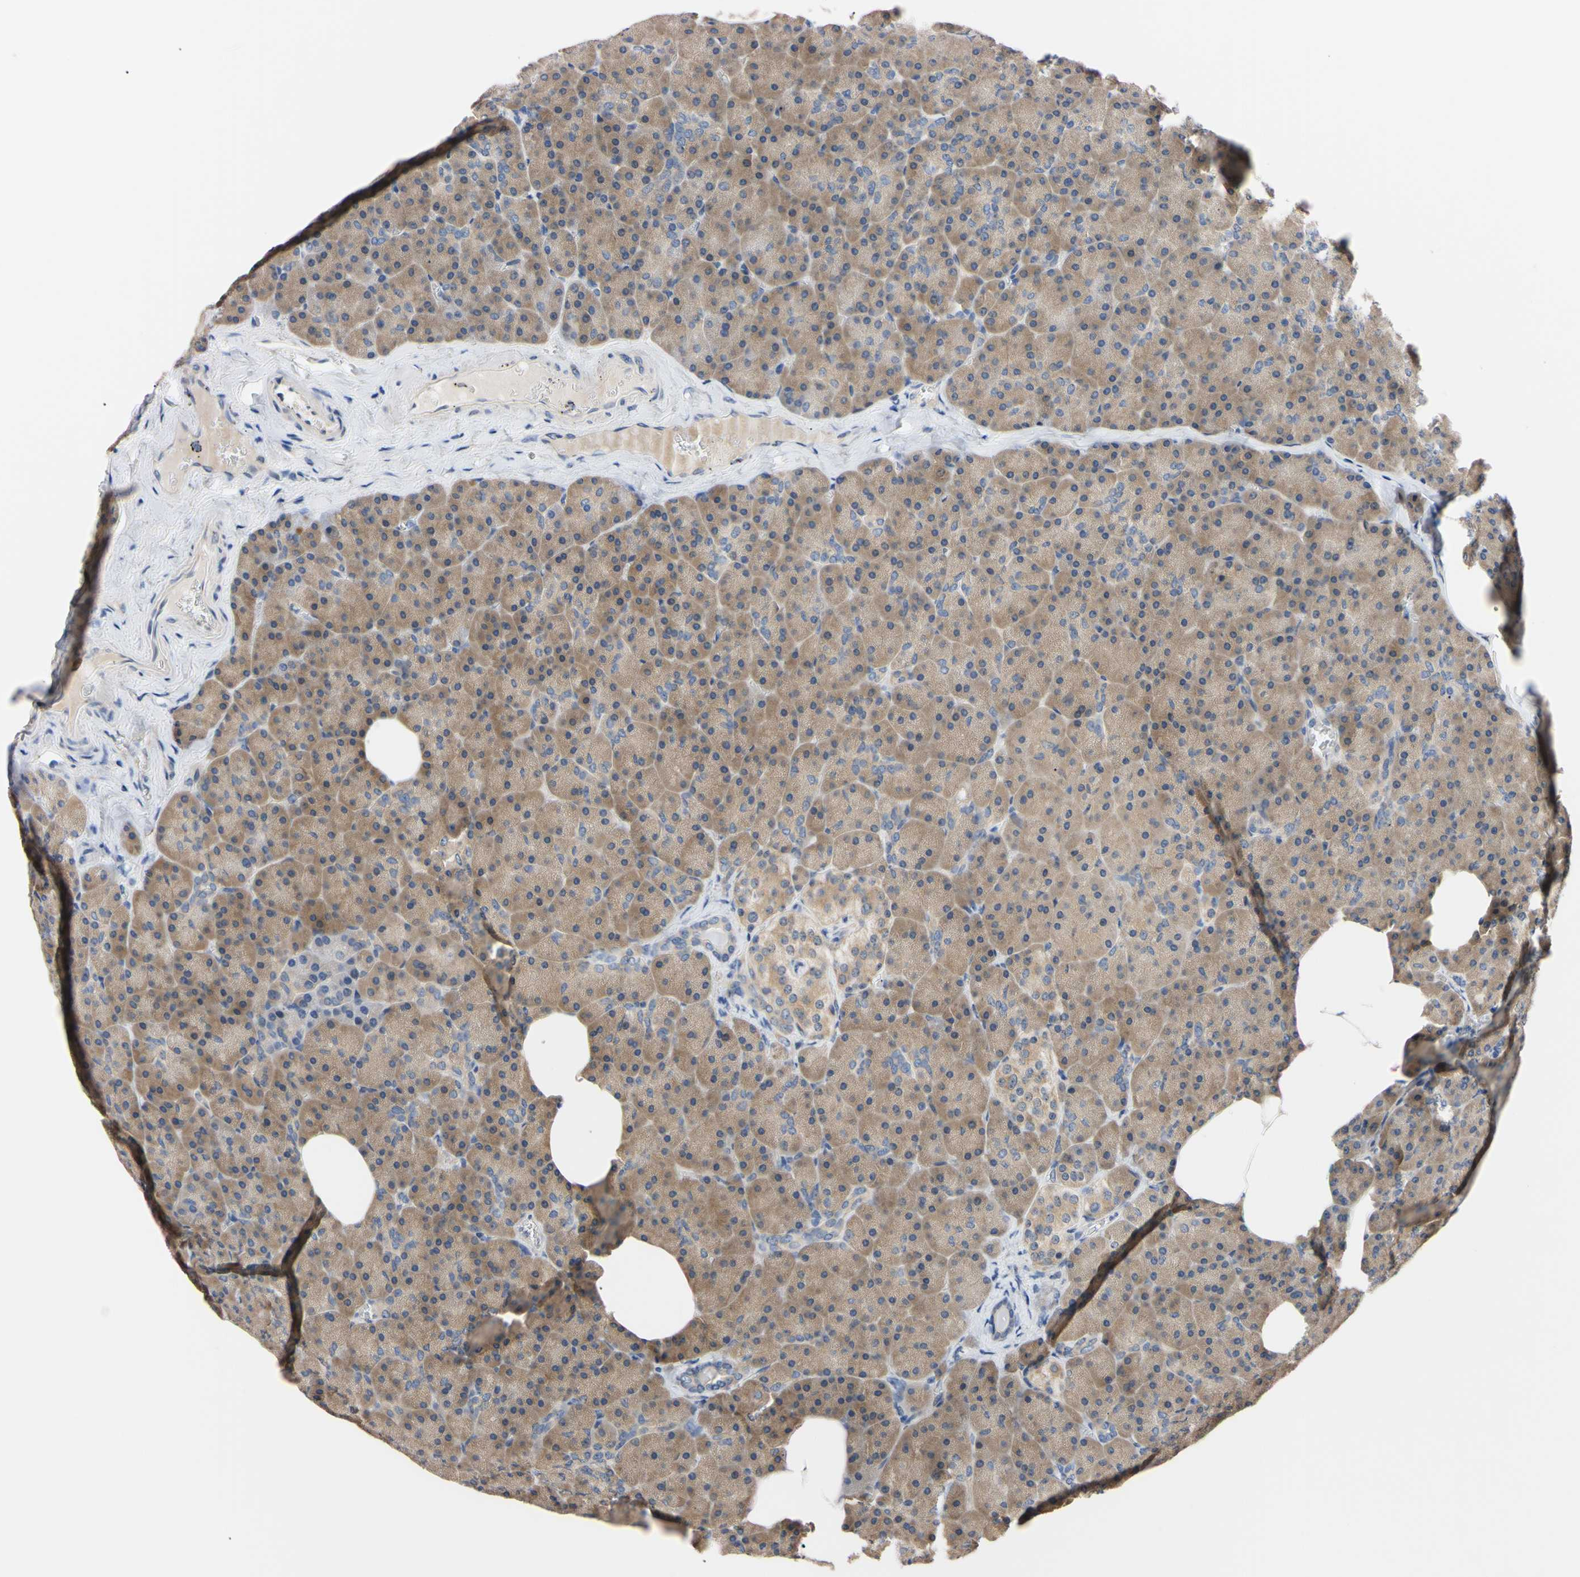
{"staining": {"intensity": "weak", "quantity": ">75%", "location": "cytoplasmic/membranous"}, "tissue": "pancreas", "cell_type": "Exocrine glandular cells", "image_type": "normal", "snomed": [{"axis": "morphology", "description": "Normal tissue, NOS"}, {"axis": "topography", "description": "Pancreas"}], "caption": "A histopathology image of pancreas stained for a protein displays weak cytoplasmic/membranous brown staining in exocrine glandular cells. Using DAB (3,3'-diaminobenzidine) (brown) and hematoxylin (blue) stains, captured at high magnification using brightfield microscopy.", "gene": "RARS1", "patient": {"sex": "female", "age": 35}}